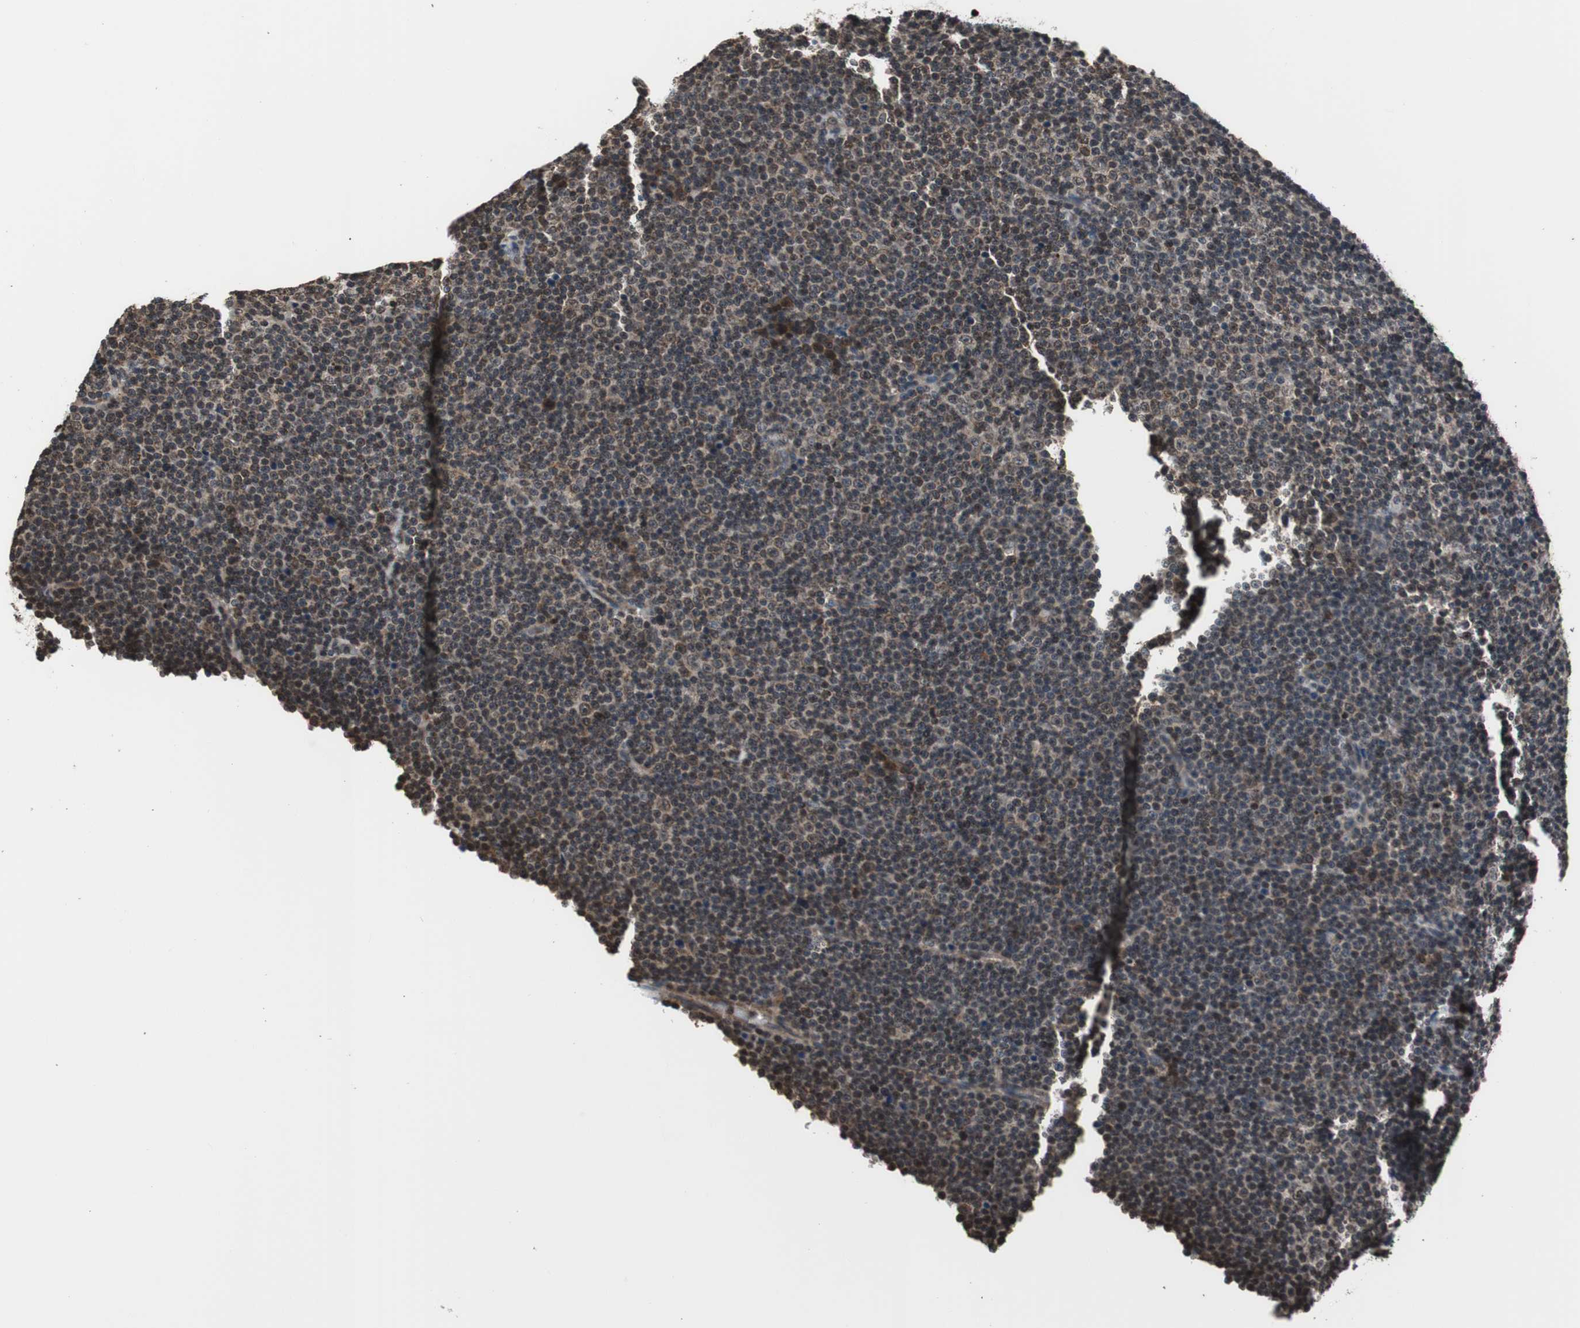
{"staining": {"intensity": "negative", "quantity": "none", "location": "none"}, "tissue": "lymphoma", "cell_type": "Tumor cells", "image_type": "cancer", "snomed": [{"axis": "morphology", "description": "Malignant lymphoma, non-Hodgkin's type, Low grade"}, {"axis": "topography", "description": "Lymph node"}], "caption": "The photomicrograph demonstrates no significant positivity in tumor cells of lymphoma.", "gene": "RFC1", "patient": {"sex": "female", "age": 67}}